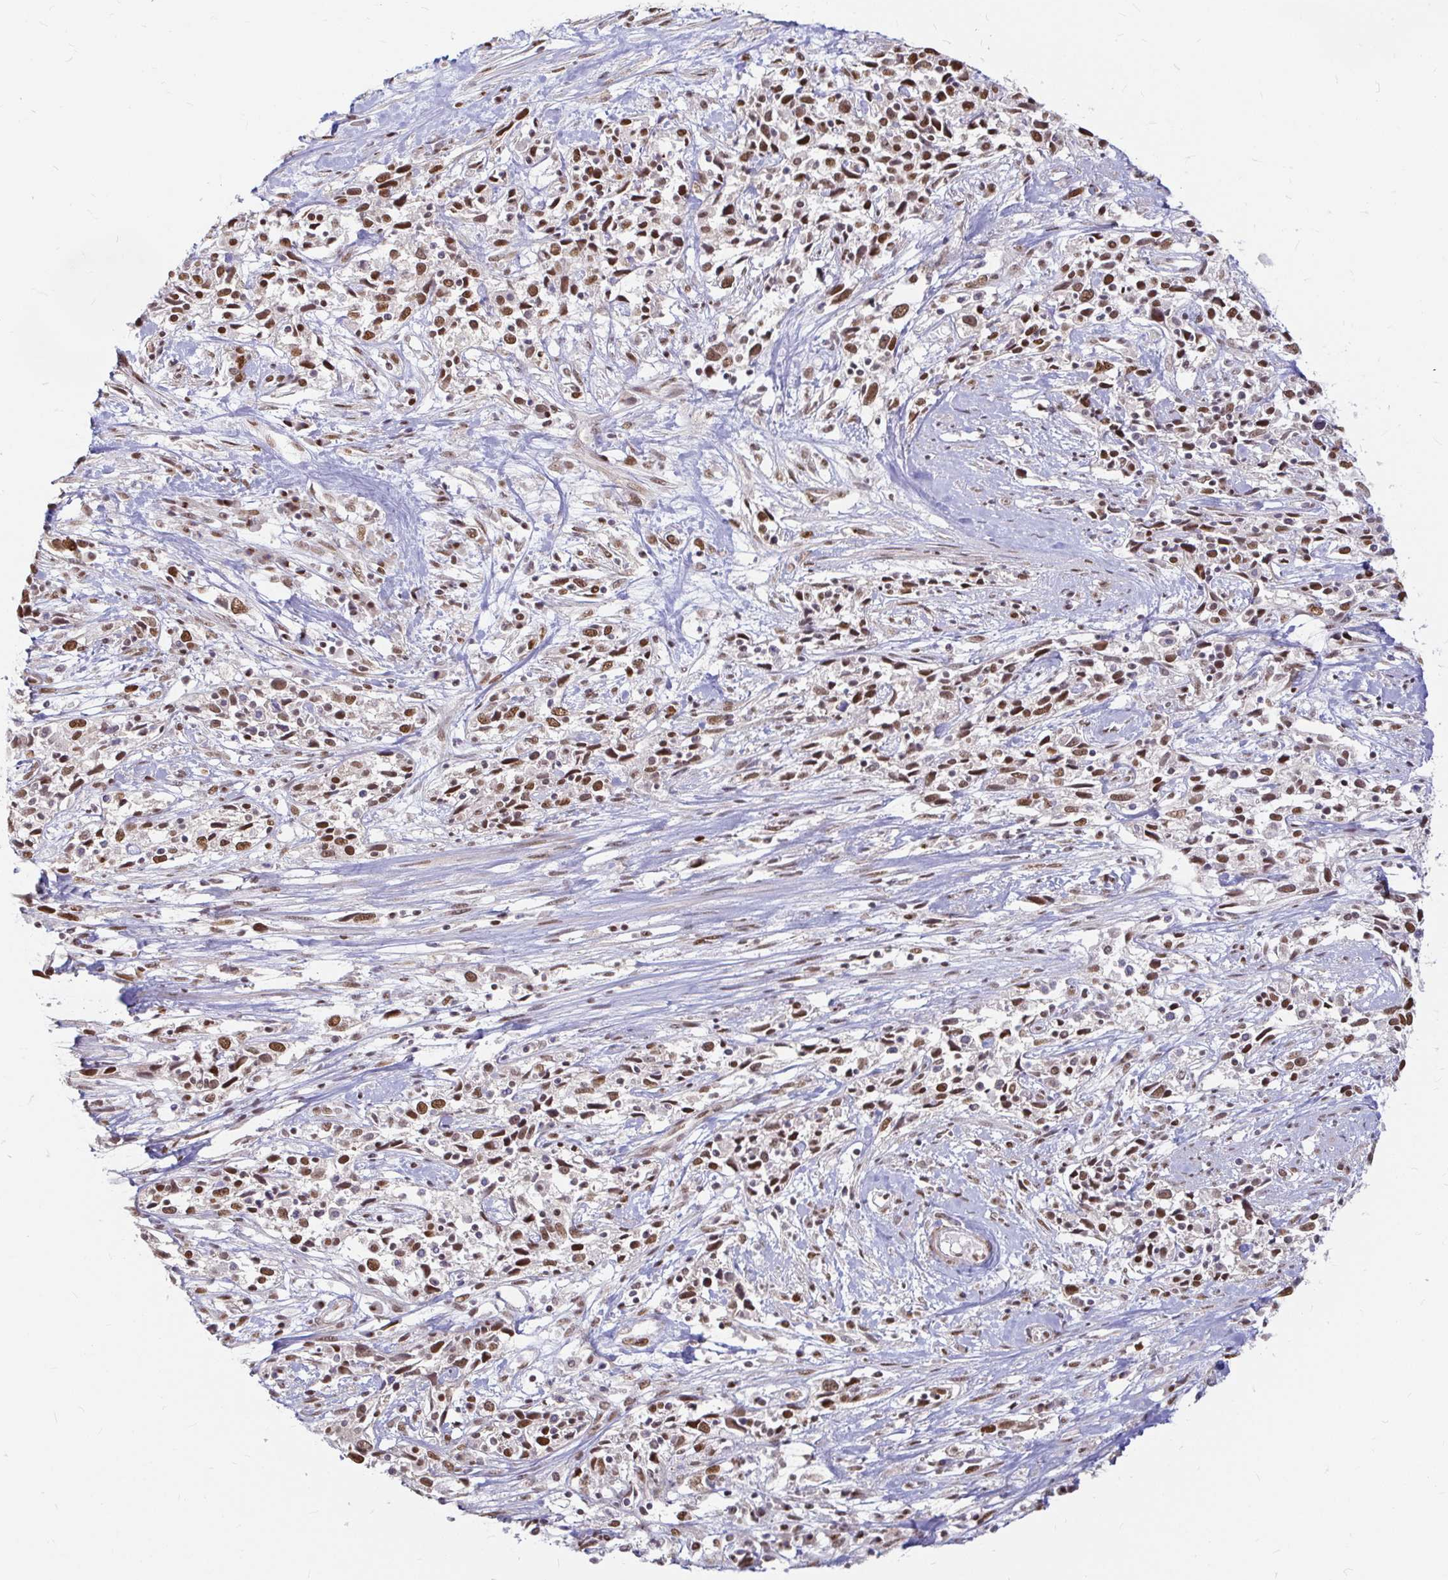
{"staining": {"intensity": "moderate", "quantity": ">75%", "location": "nuclear"}, "tissue": "cervical cancer", "cell_type": "Tumor cells", "image_type": "cancer", "snomed": [{"axis": "morphology", "description": "Adenocarcinoma, NOS"}, {"axis": "topography", "description": "Cervix"}], "caption": "Human adenocarcinoma (cervical) stained with a brown dye shows moderate nuclear positive positivity in approximately >75% of tumor cells.", "gene": "HNRNPU", "patient": {"sex": "female", "age": 40}}